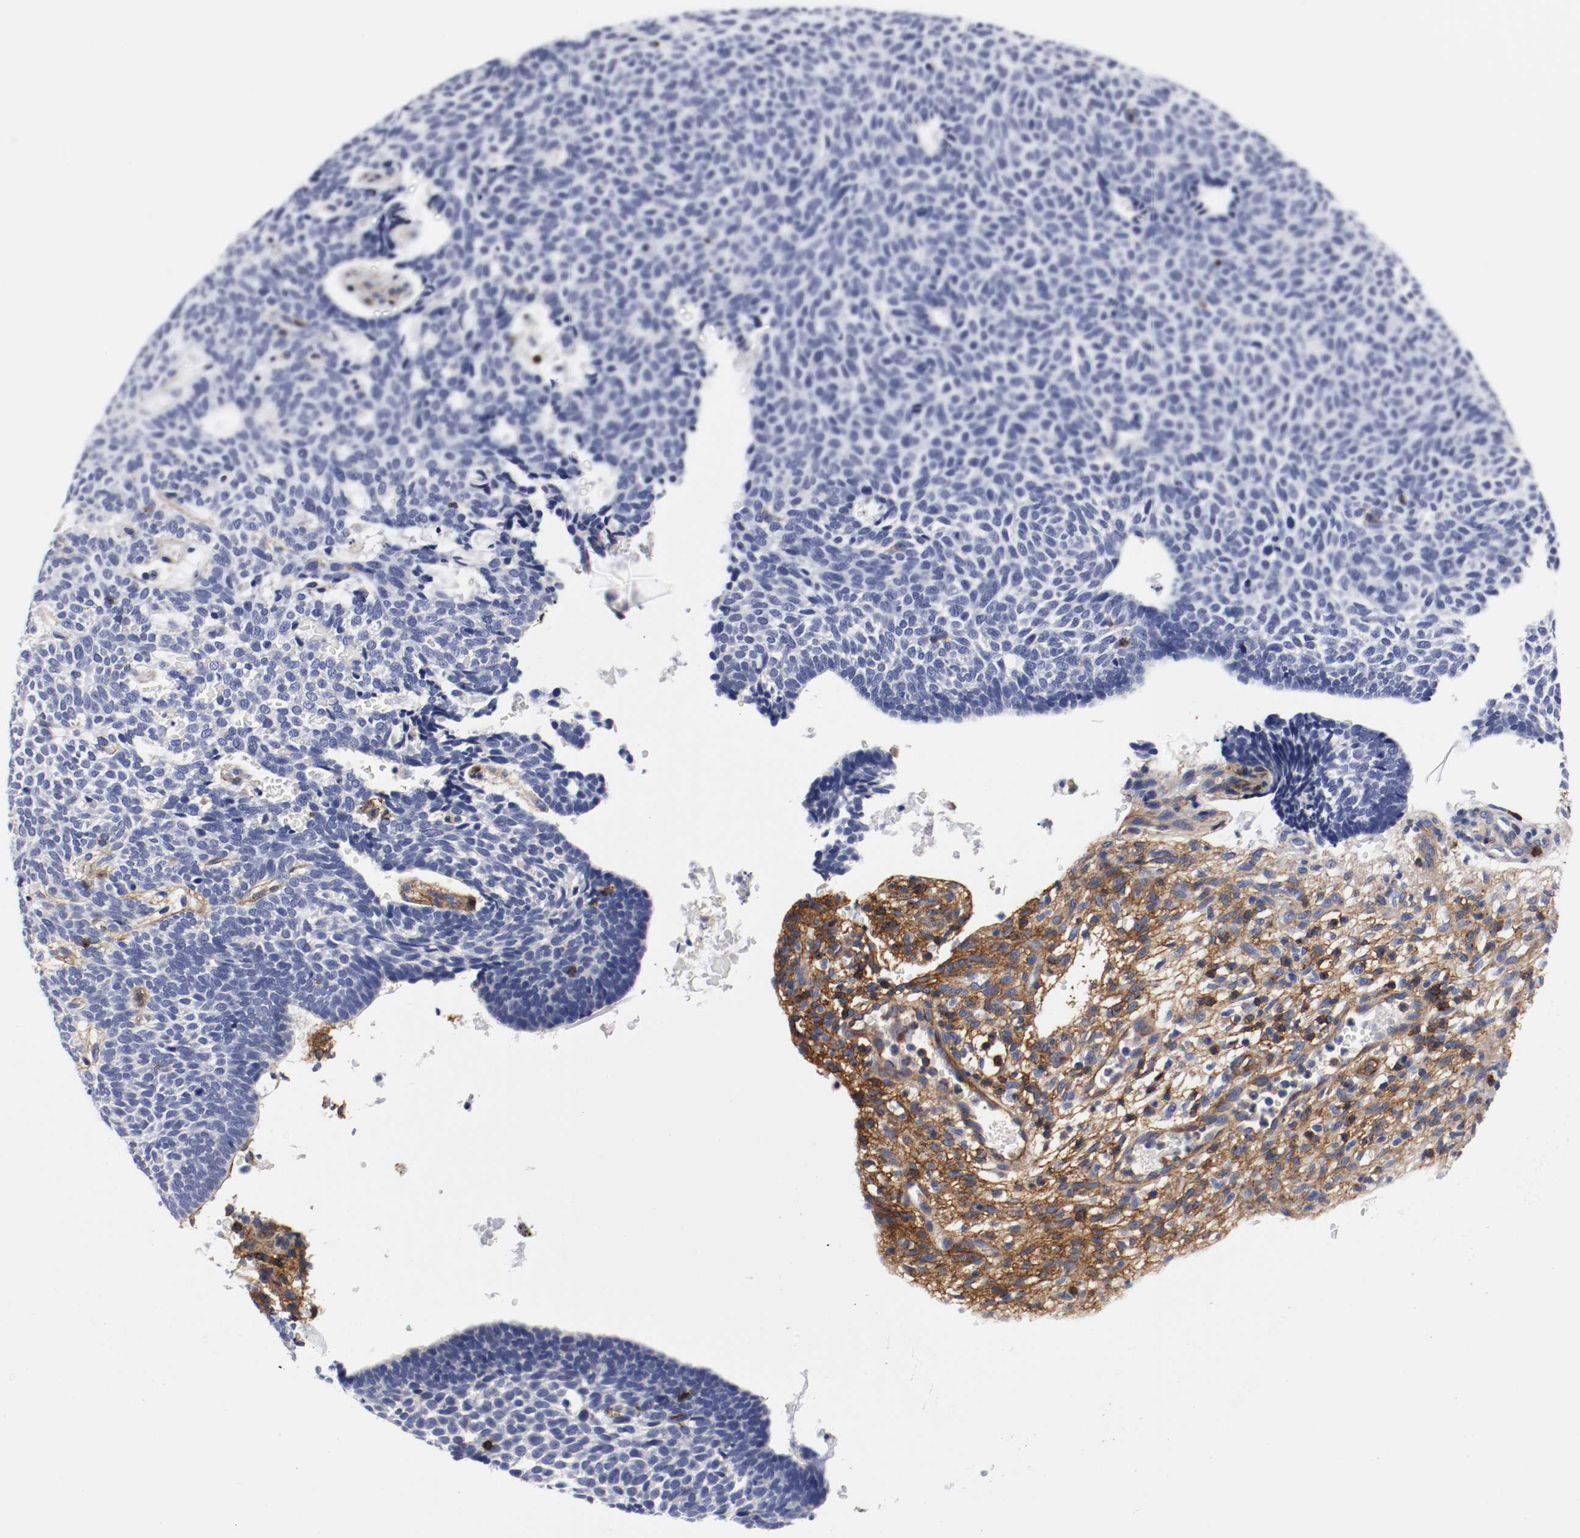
{"staining": {"intensity": "negative", "quantity": "none", "location": "none"}, "tissue": "skin cancer", "cell_type": "Tumor cells", "image_type": "cancer", "snomed": [{"axis": "morphology", "description": "Normal tissue, NOS"}, {"axis": "morphology", "description": "Basal cell carcinoma"}, {"axis": "topography", "description": "Skin"}], "caption": "Immunohistochemistry histopathology image of neoplastic tissue: basal cell carcinoma (skin) stained with DAB (3,3'-diaminobenzidine) shows no significant protein expression in tumor cells.", "gene": "IFITM1", "patient": {"sex": "male", "age": 87}}